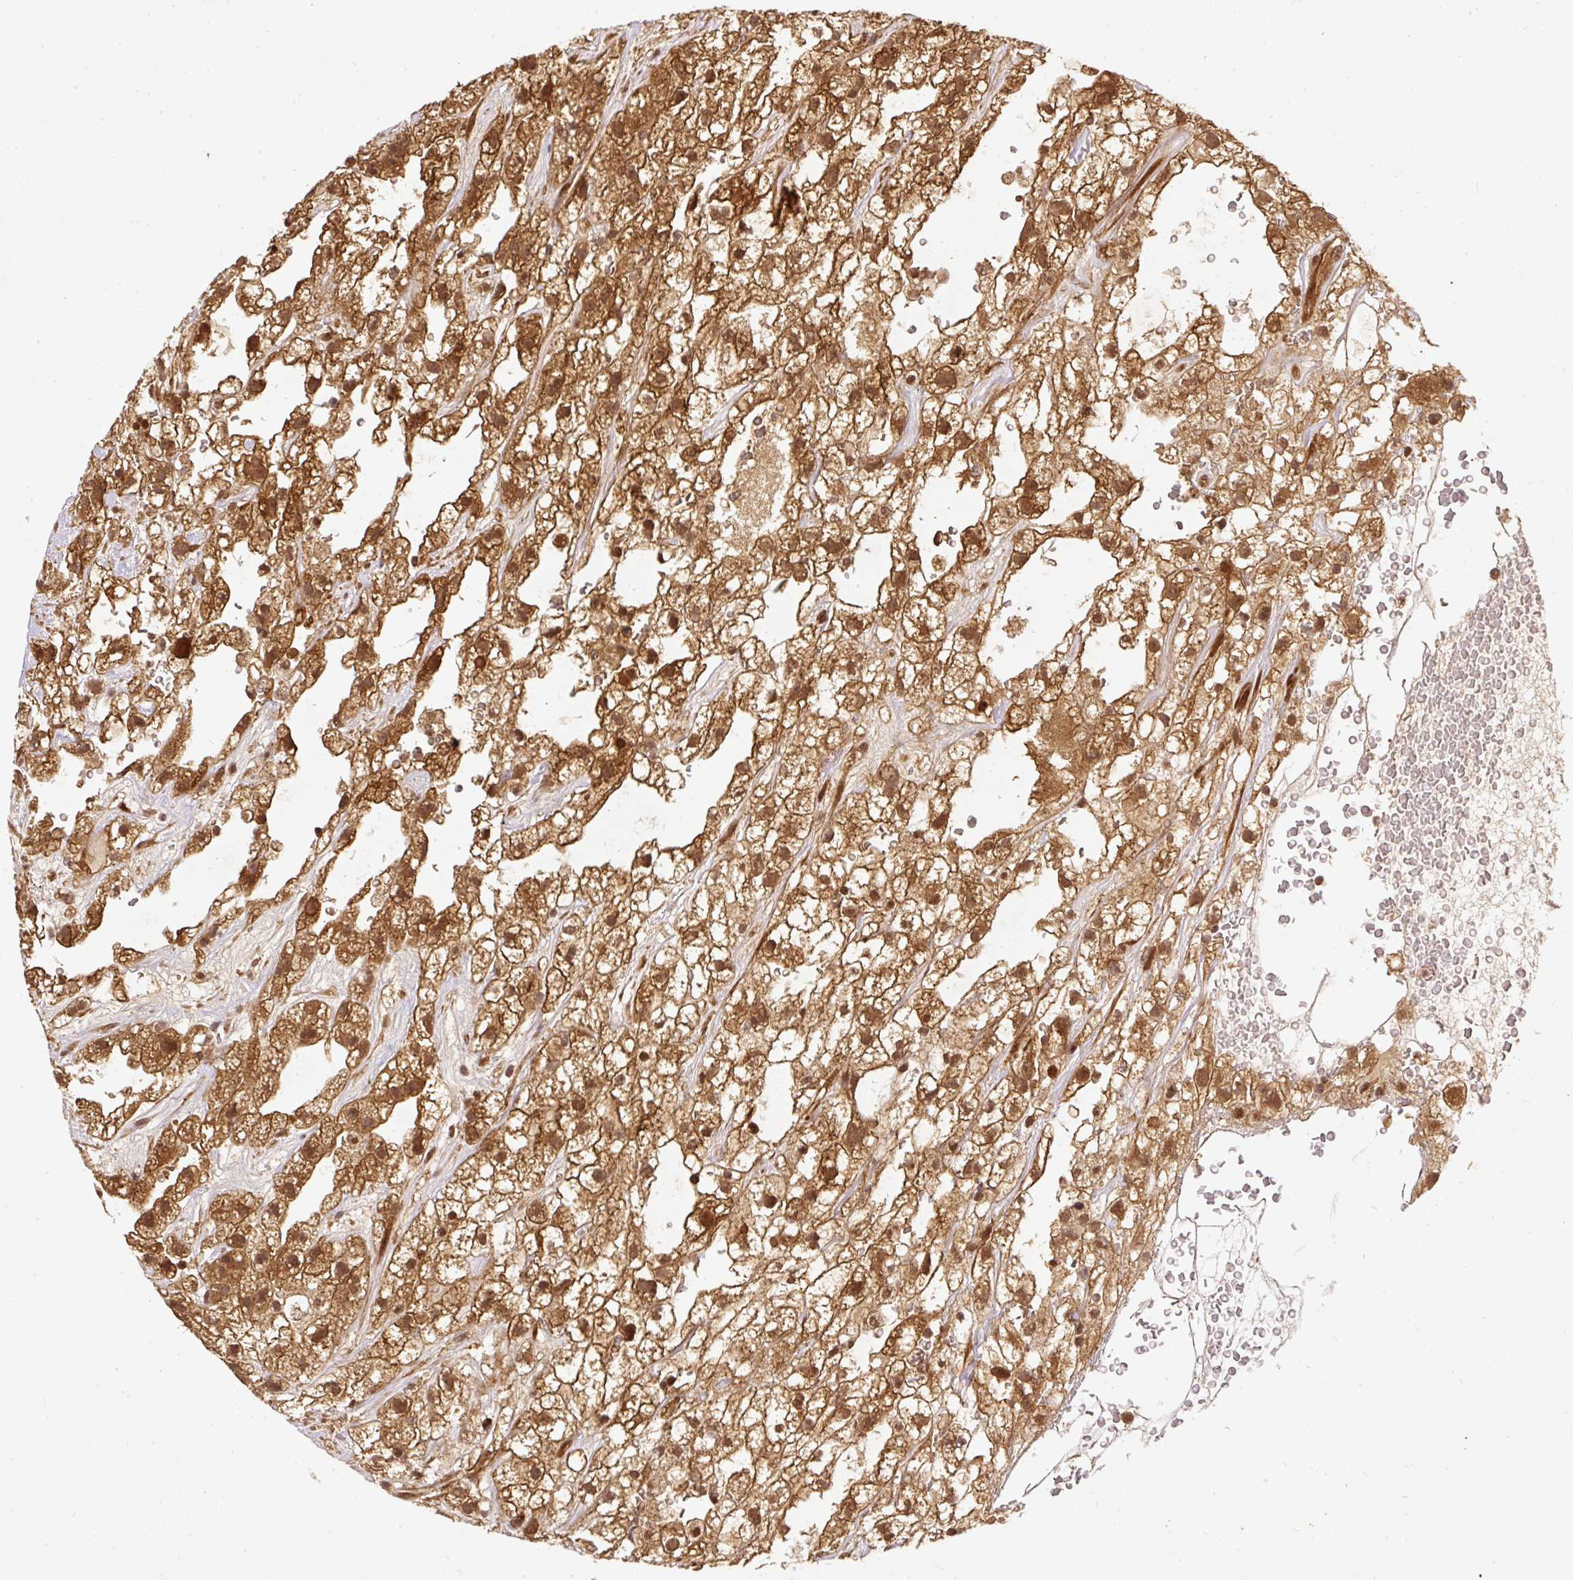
{"staining": {"intensity": "moderate", "quantity": ">75%", "location": "cytoplasmic/membranous,nuclear"}, "tissue": "renal cancer", "cell_type": "Tumor cells", "image_type": "cancer", "snomed": [{"axis": "morphology", "description": "Adenocarcinoma, NOS"}, {"axis": "topography", "description": "Kidney"}], "caption": "IHC photomicrograph of human renal adenocarcinoma stained for a protein (brown), which exhibits medium levels of moderate cytoplasmic/membranous and nuclear positivity in approximately >75% of tumor cells.", "gene": "PSMD1", "patient": {"sex": "male", "age": 59}}